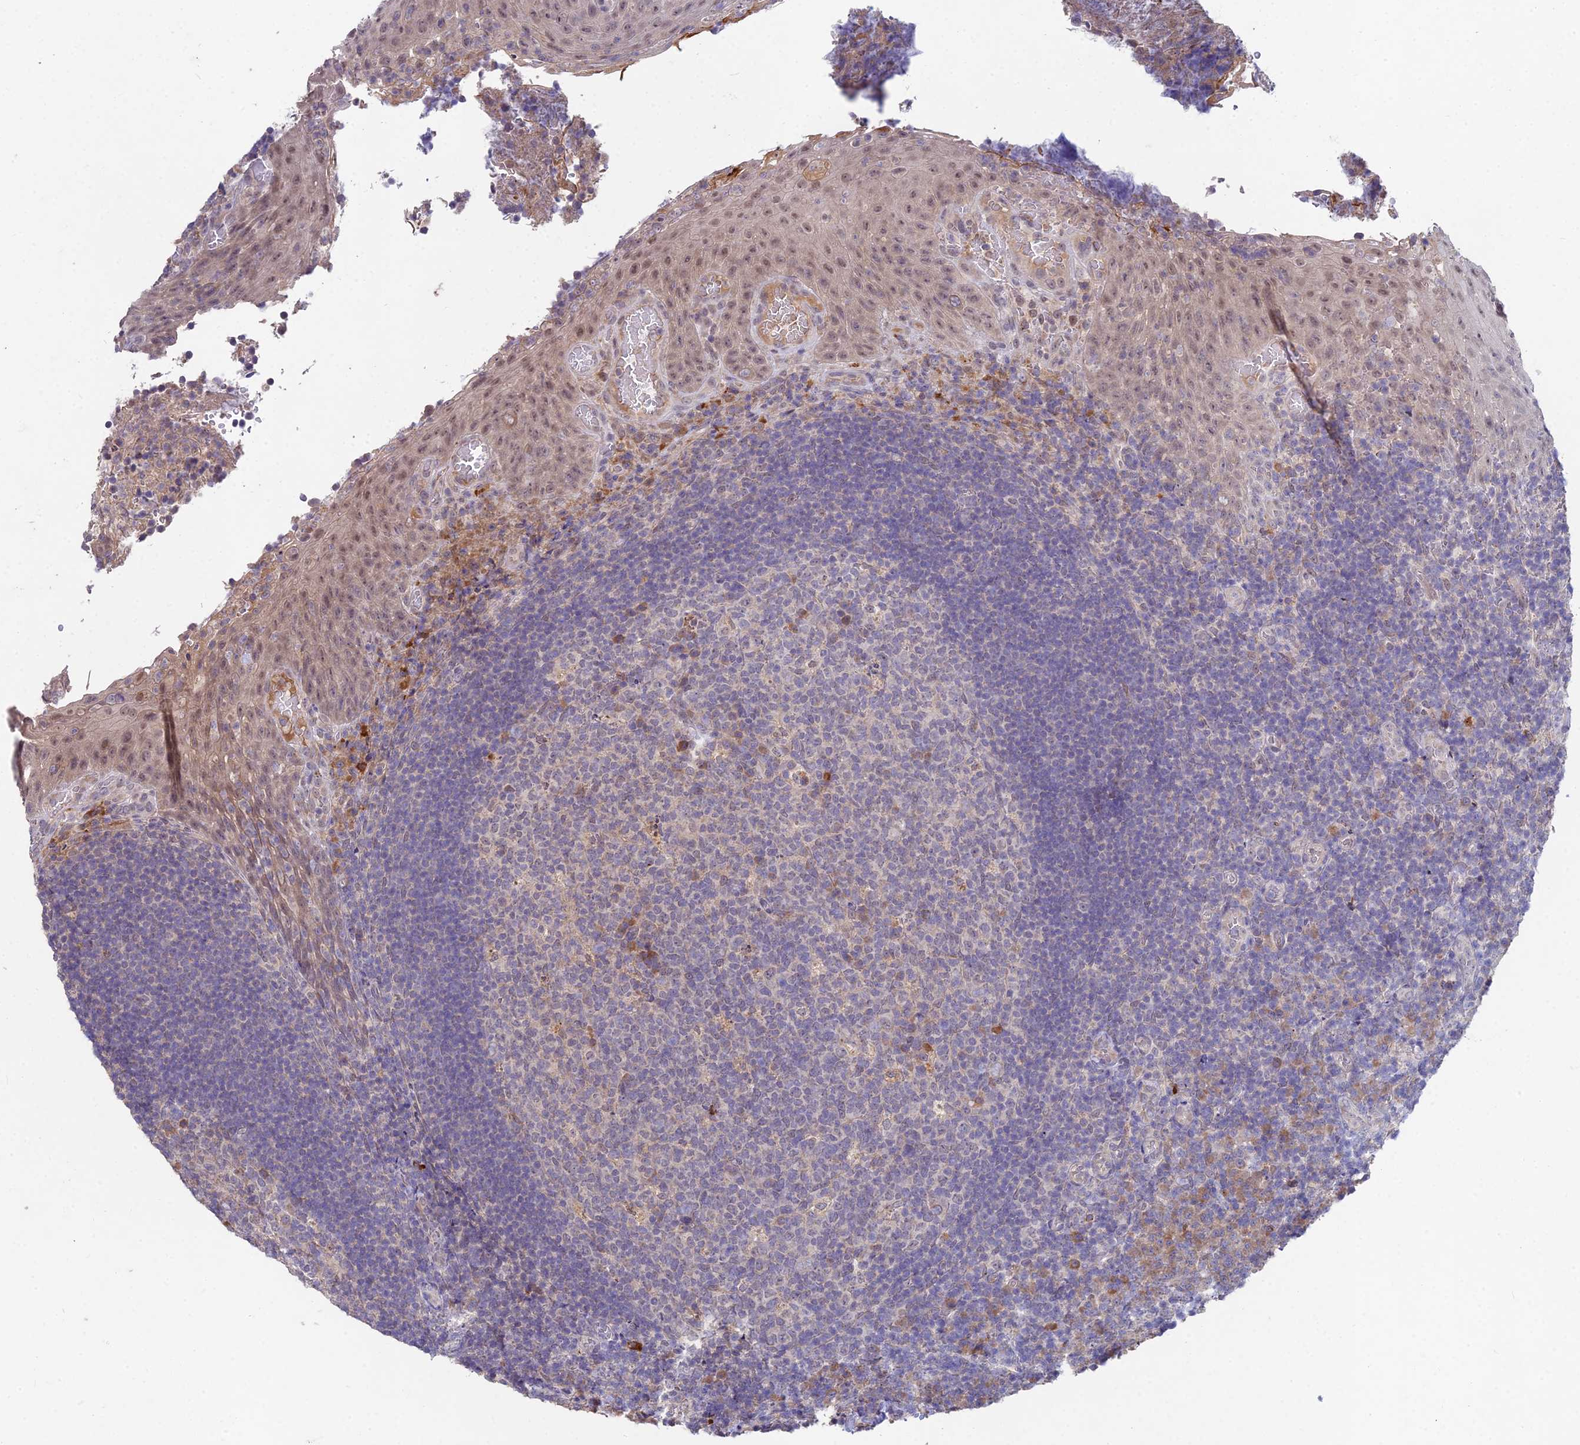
{"staining": {"intensity": "weak", "quantity": "<25%", "location": "cytoplasmic/membranous"}, "tissue": "tonsil", "cell_type": "Germinal center cells", "image_type": "normal", "snomed": [{"axis": "morphology", "description": "Normal tissue, NOS"}, {"axis": "topography", "description": "Tonsil"}], "caption": "The histopathology image shows no significant staining in germinal center cells of tonsil.", "gene": "WDR43", "patient": {"sex": "male", "age": 17}}